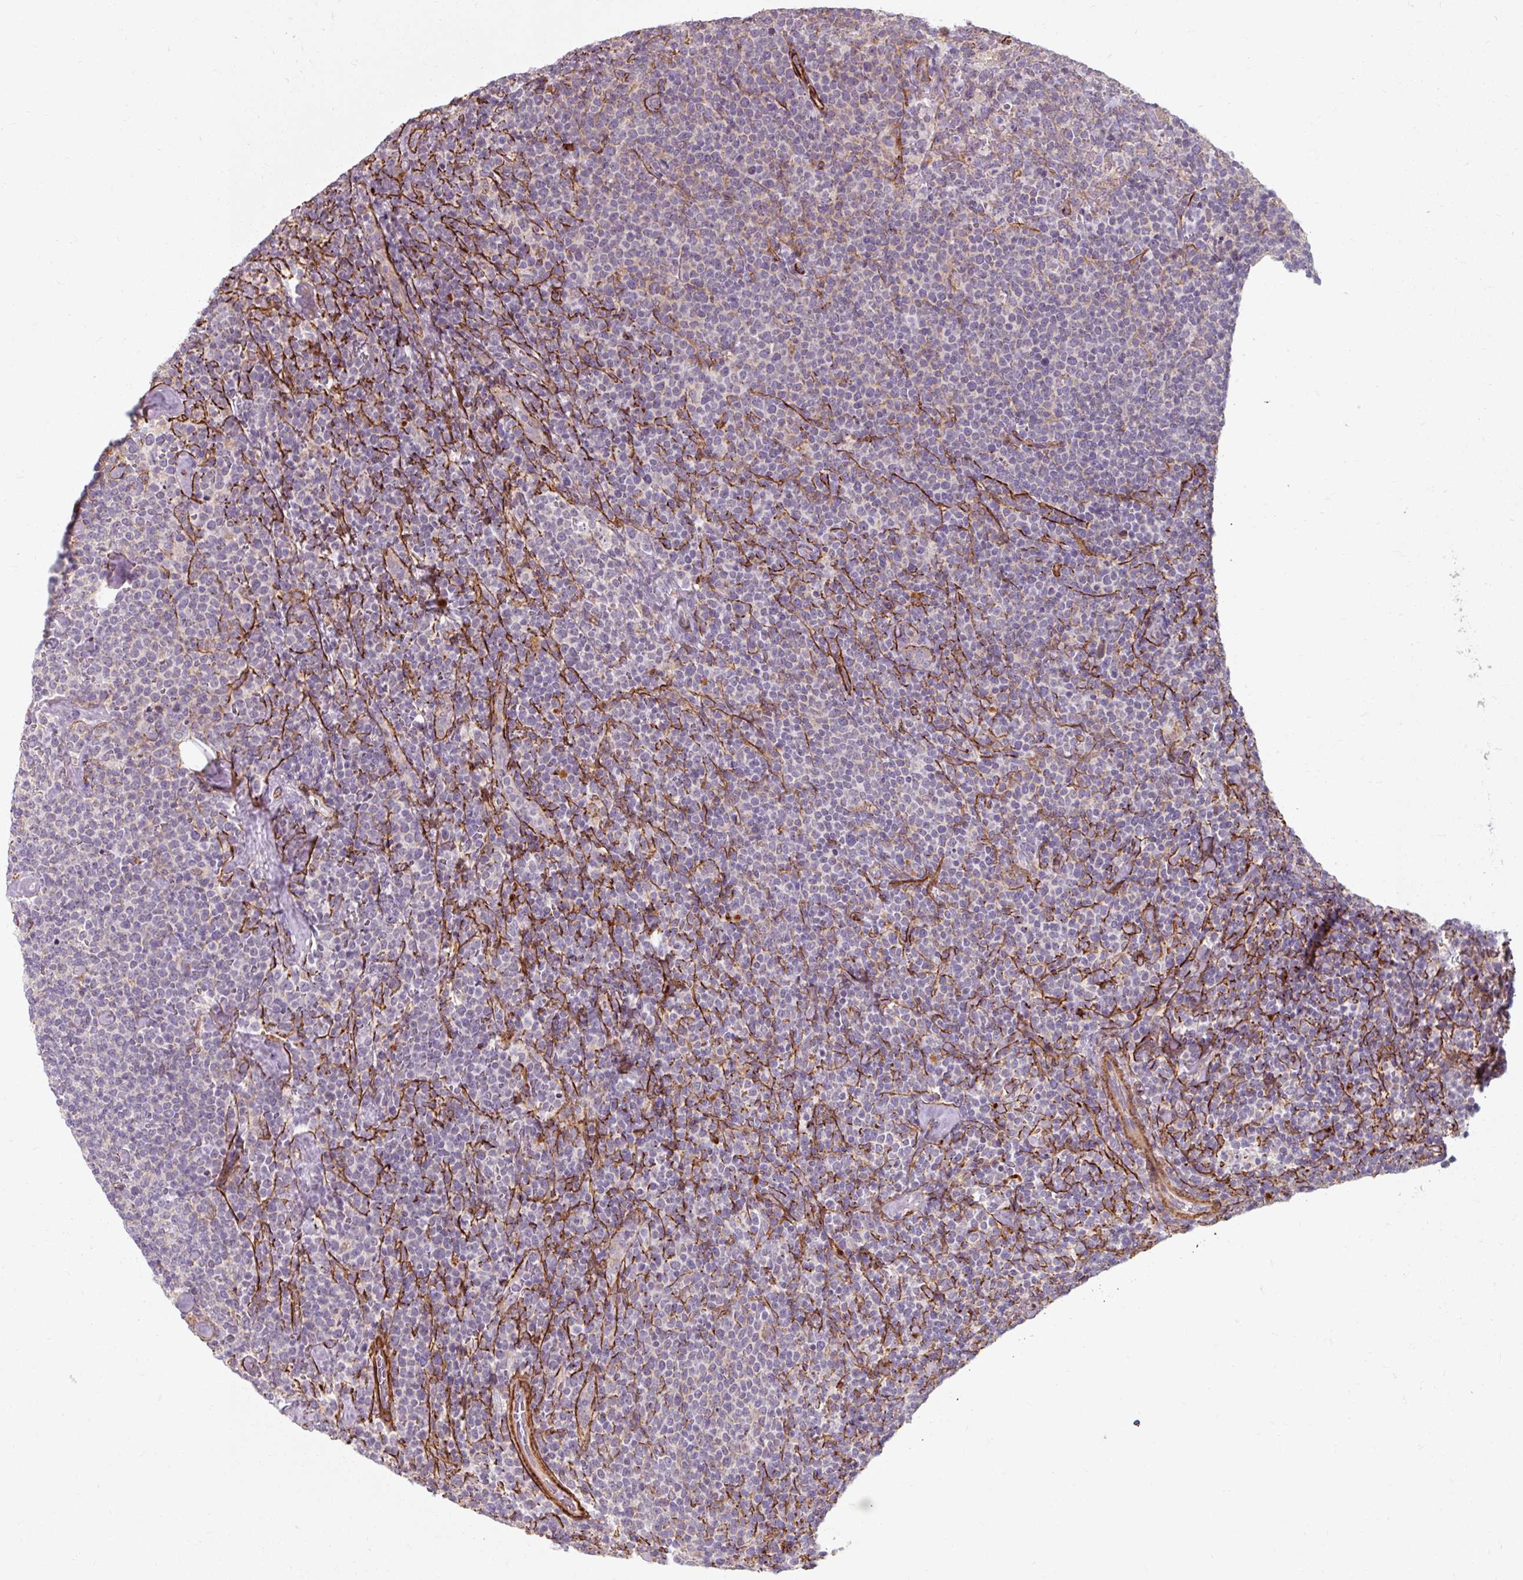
{"staining": {"intensity": "negative", "quantity": "none", "location": "none"}, "tissue": "lymphoma", "cell_type": "Tumor cells", "image_type": "cancer", "snomed": [{"axis": "morphology", "description": "Malignant lymphoma, non-Hodgkin's type, High grade"}, {"axis": "topography", "description": "Lymph node"}], "caption": "Photomicrograph shows no protein positivity in tumor cells of malignant lymphoma, non-Hodgkin's type (high-grade) tissue.", "gene": "MRPS5", "patient": {"sex": "male", "age": 61}}